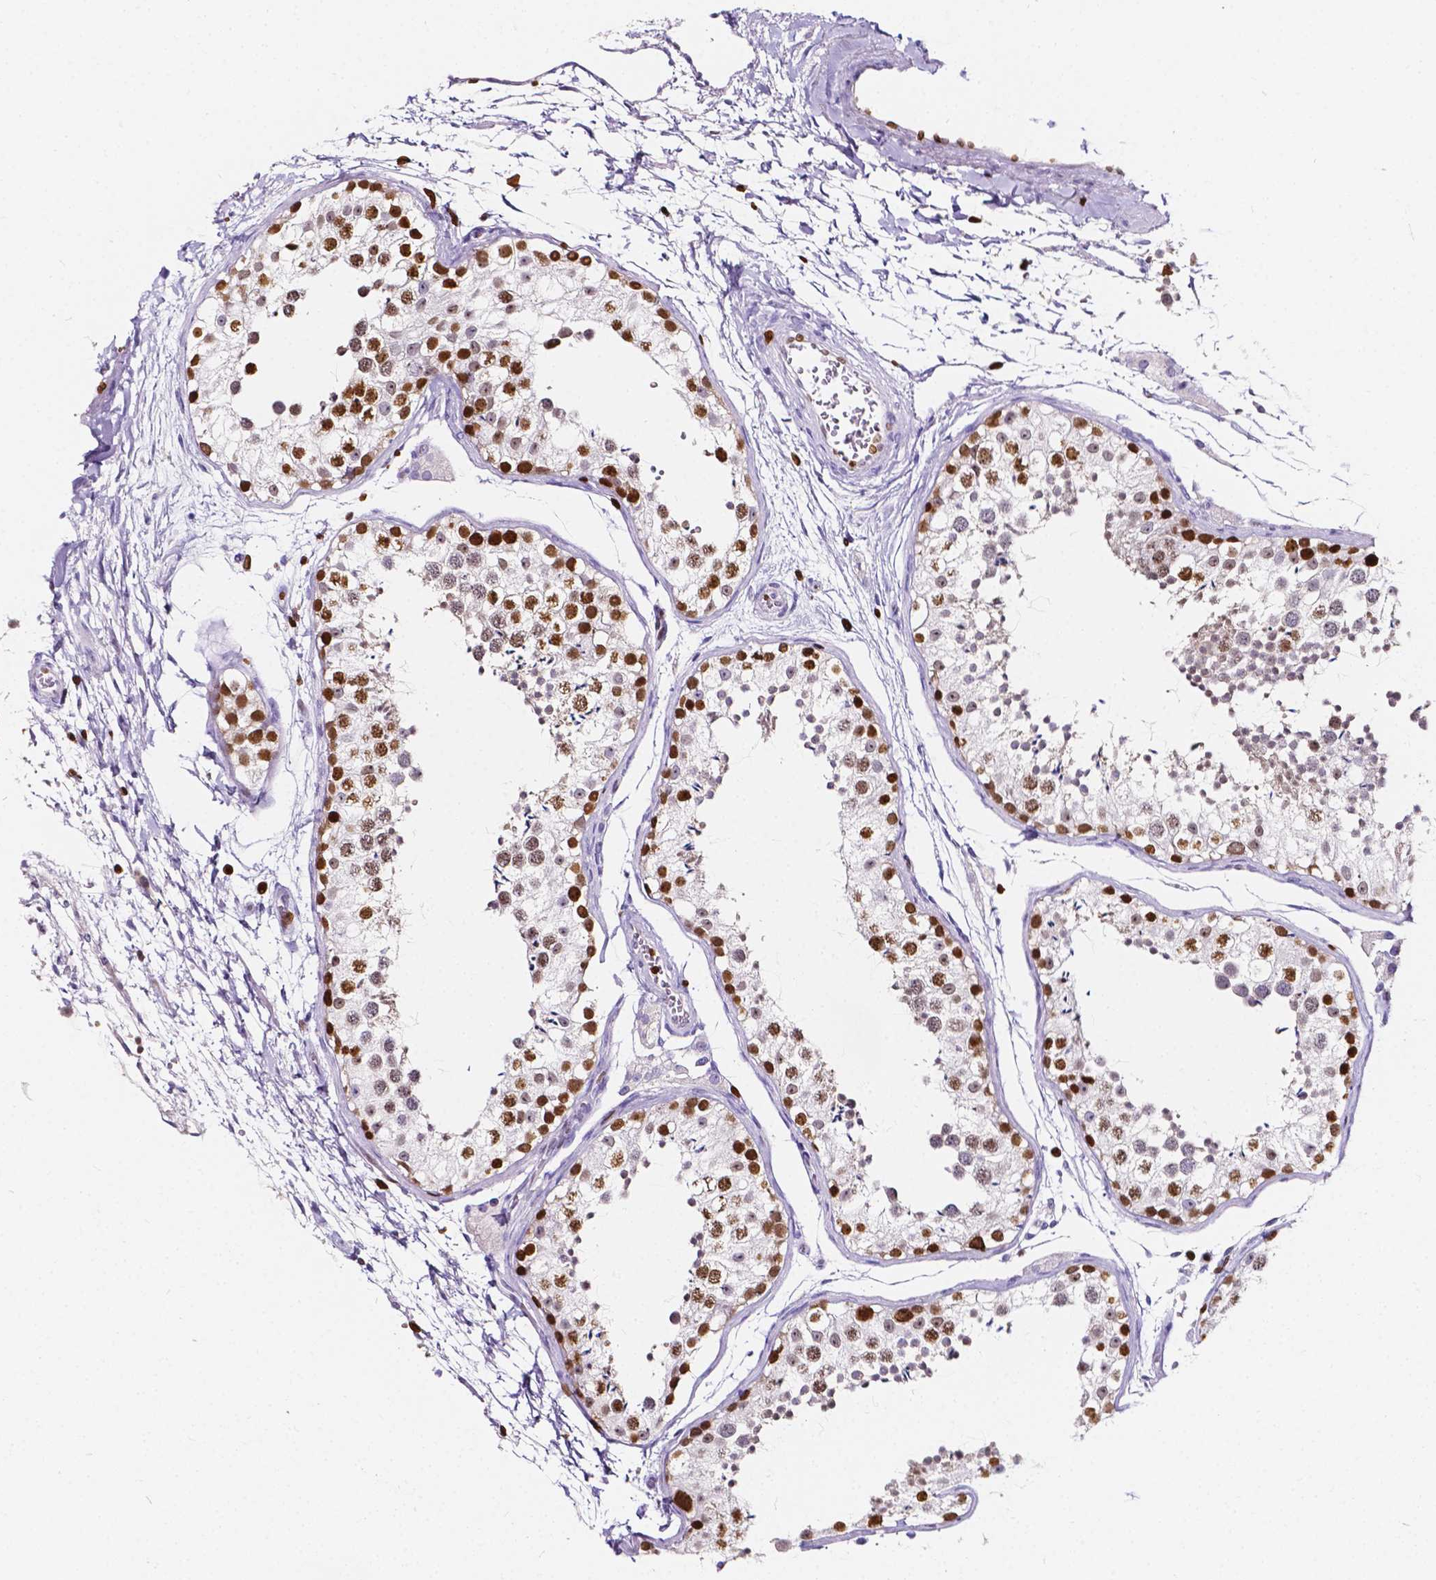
{"staining": {"intensity": "strong", "quantity": "25%-75%", "location": "nuclear"}, "tissue": "testis", "cell_type": "Cells in seminiferous ducts", "image_type": "normal", "snomed": [{"axis": "morphology", "description": "Normal tissue, NOS"}, {"axis": "topography", "description": "Testis"}], "caption": "A histopathology image of human testis stained for a protein shows strong nuclear brown staining in cells in seminiferous ducts. Using DAB (3,3'-diaminobenzidine) (brown) and hematoxylin (blue) stains, captured at high magnification using brightfield microscopy.", "gene": "CBY3", "patient": {"sex": "male", "age": 29}}